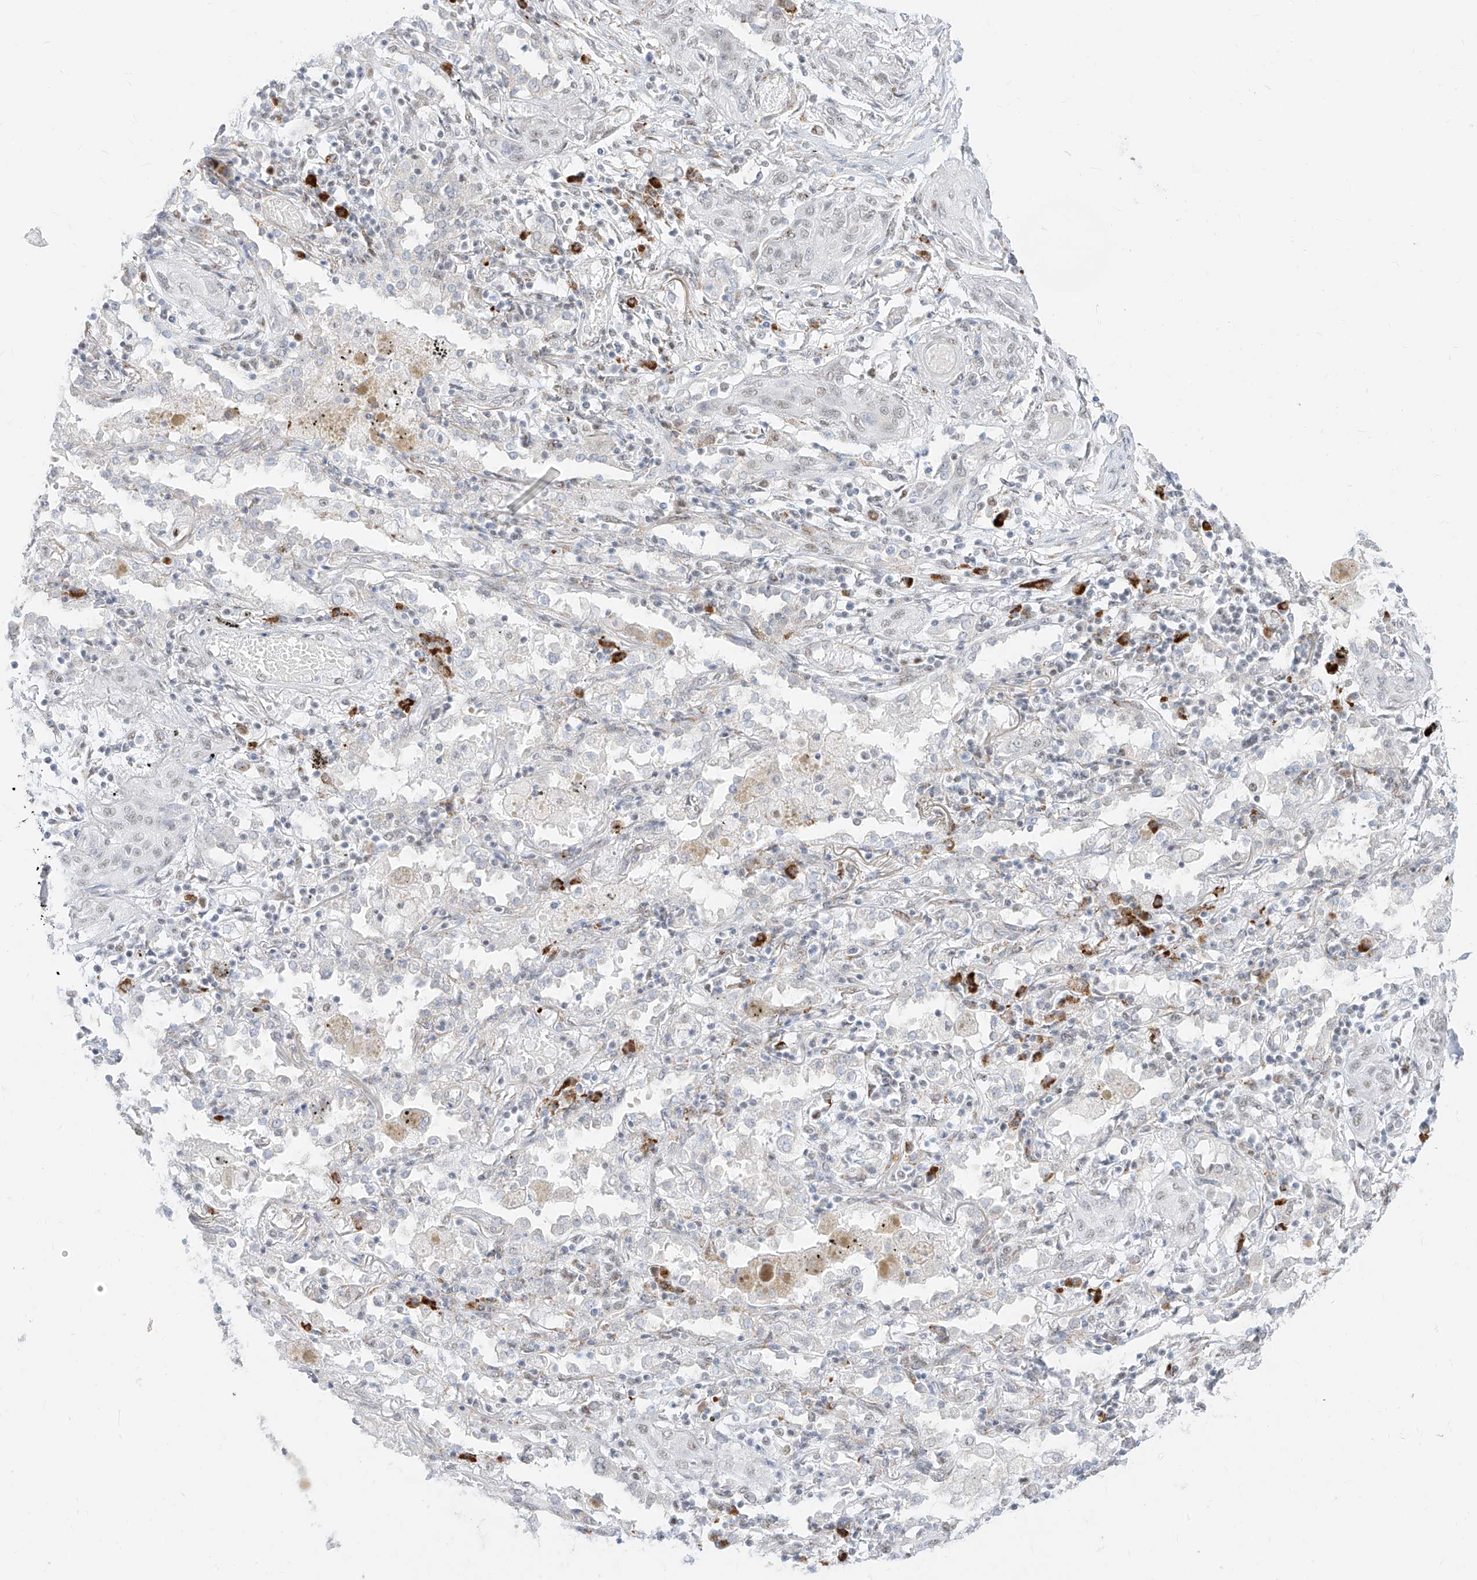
{"staining": {"intensity": "negative", "quantity": "none", "location": "none"}, "tissue": "lung cancer", "cell_type": "Tumor cells", "image_type": "cancer", "snomed": [{"axis": "morphology", "description": "Squamous cell carcinoma, NOS"}, {"axis": "topography", "description": "Lung"}], "caption": "Tumor cells show no significant protein staining in lung cancer (squamous cell carcinoma). (Stains: DAB IHC with hematoxylin counter stain, Microscopy: brightfield microscopy at high magnification).", "gene": "SUPT5H", "patient": {"sex": "female", "age": 47}}